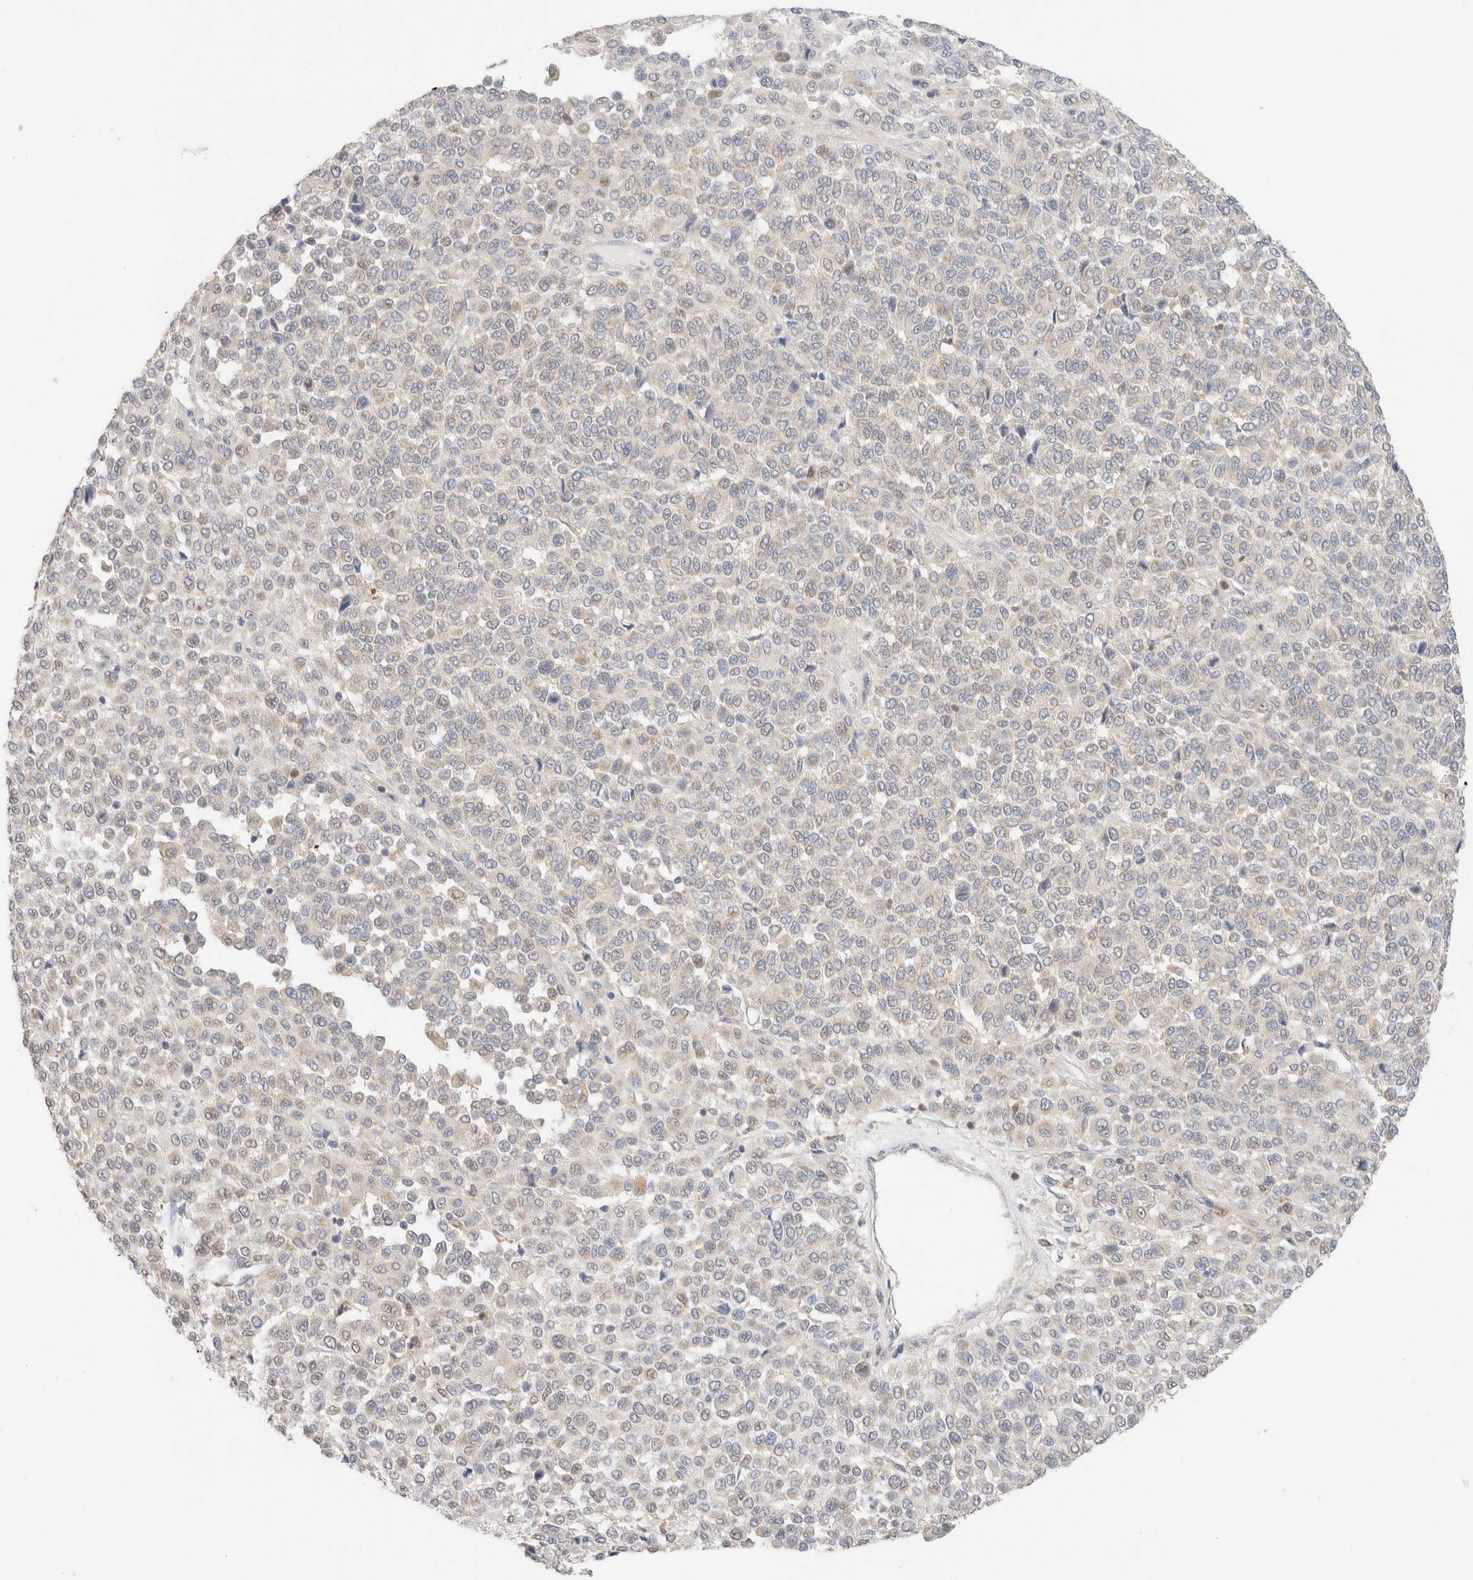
{"staining": {"intensity": "negative", "quantity": "none", "location": "none"}, "tissue": "melanoma", "cell_type": "Tumor cells", "image_type": "cancer", "snomed": [{"axis": "morphology", "description": "Malignant melanoma, Metastatic site"}, {"axis": "topography", "description": "Pancreas"}], "caption": "This histopathology image is of melanoma stained with IHC to label a protein in brown with the nuclei are counter-stained blue. There is no expression in tumor cells.", "gene": "HDHD3", "patient": {"sex": "female", "age": 30}}